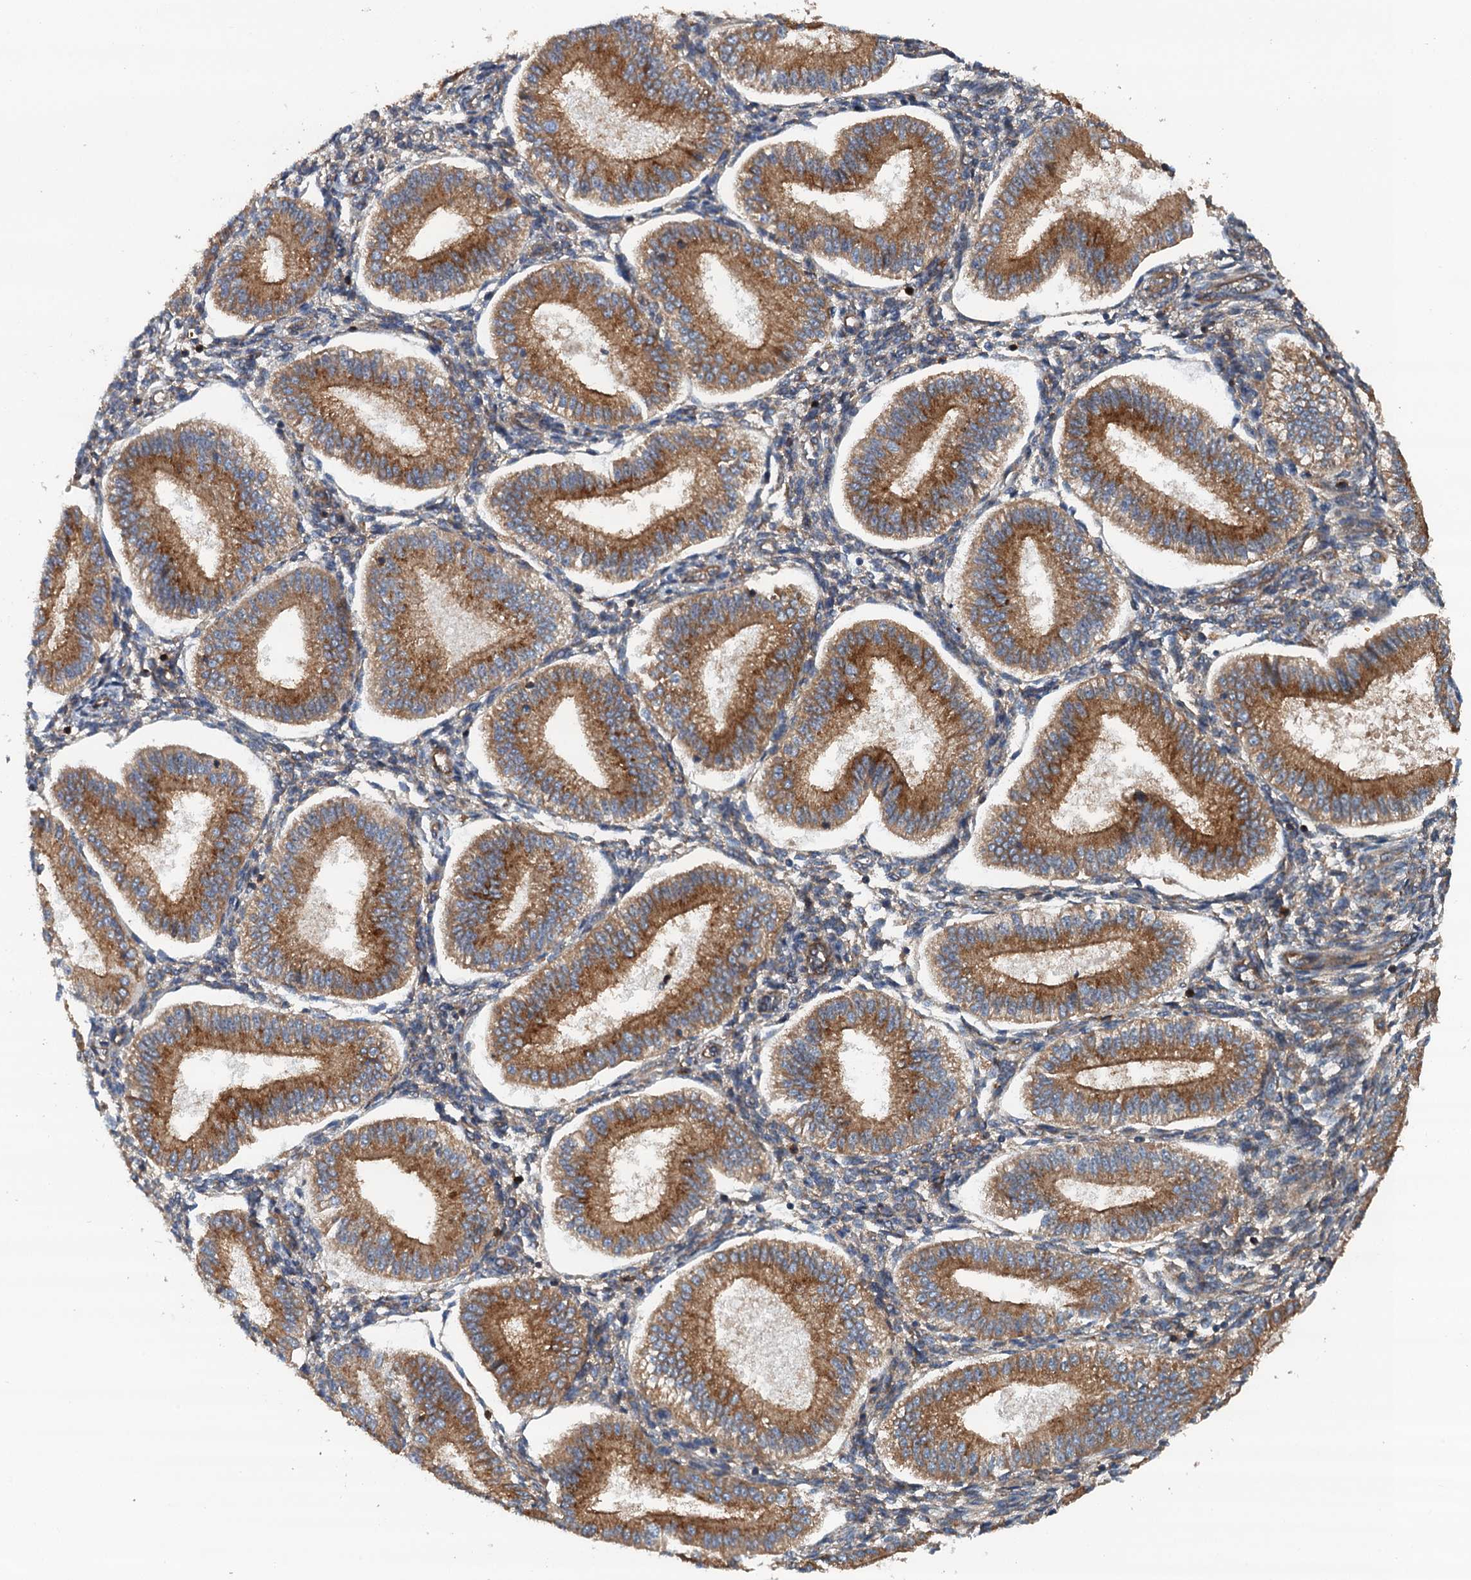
{"staining": {"intensity": "negative", "quantity": "none", "location": "none"}, "tissue": "endometrium", "cell_type": "Cells in endometrial stroma", "image_type": "normal", "snomed": [{"axis": "morphology", "description": "Normal tissue, NOS"}, {"axis": "topography", "description": "Endometrium"}], "caption": "This image is of unremarkable endometrium stained with immunohistochemistry to label a protein in brown with the nuclei are counter-stained blue. There is no staining in cells in endometrial stroma. (DAB immunohistochemistry visualized using brightfield microscopy, high magnification).", "gene": "COG3", "patient": {"sex": "female", "age": 39}}